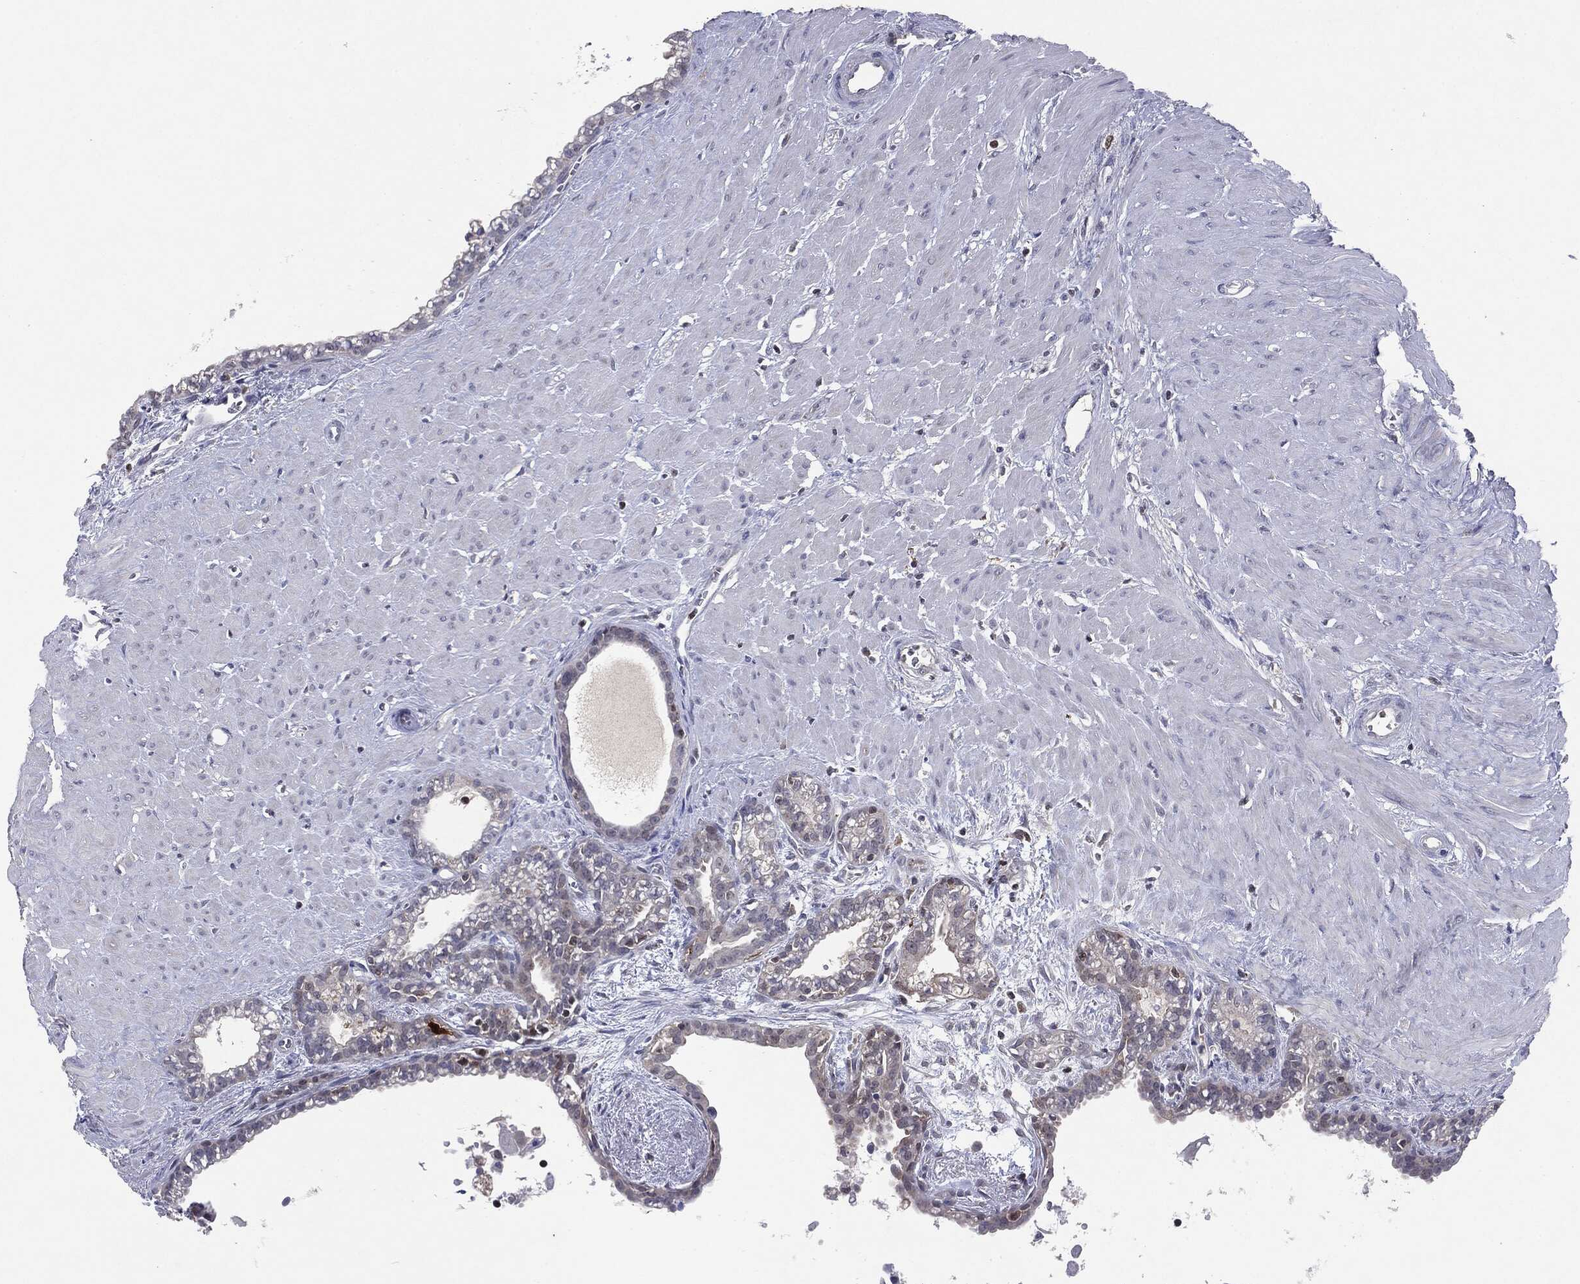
{"staining": {"intensity": "negative", "quantity": "none", "location": "none"}, "tissue": "seminal vesicle", "cell_type": "Glandular cells", "image_type": "normal", "snomed": [{"axis": "morphology", "description": "Normal tissue, NOS"}, {"axis": "morphology", "description": "Urothelial carcinoma, NOS"}, {"axis": "topography", "description": "Urinary bladder"}, {"axis": "topography", "description": "Seminal veicle"}], "caption": "A high-resolution histopathology image shows IHC staining of unremarkable seminal vesicle, which demonstrates no significant expression in glandular cells.", "gene": "KIF2C", "patient": {"sex": "male", "age": 76}}